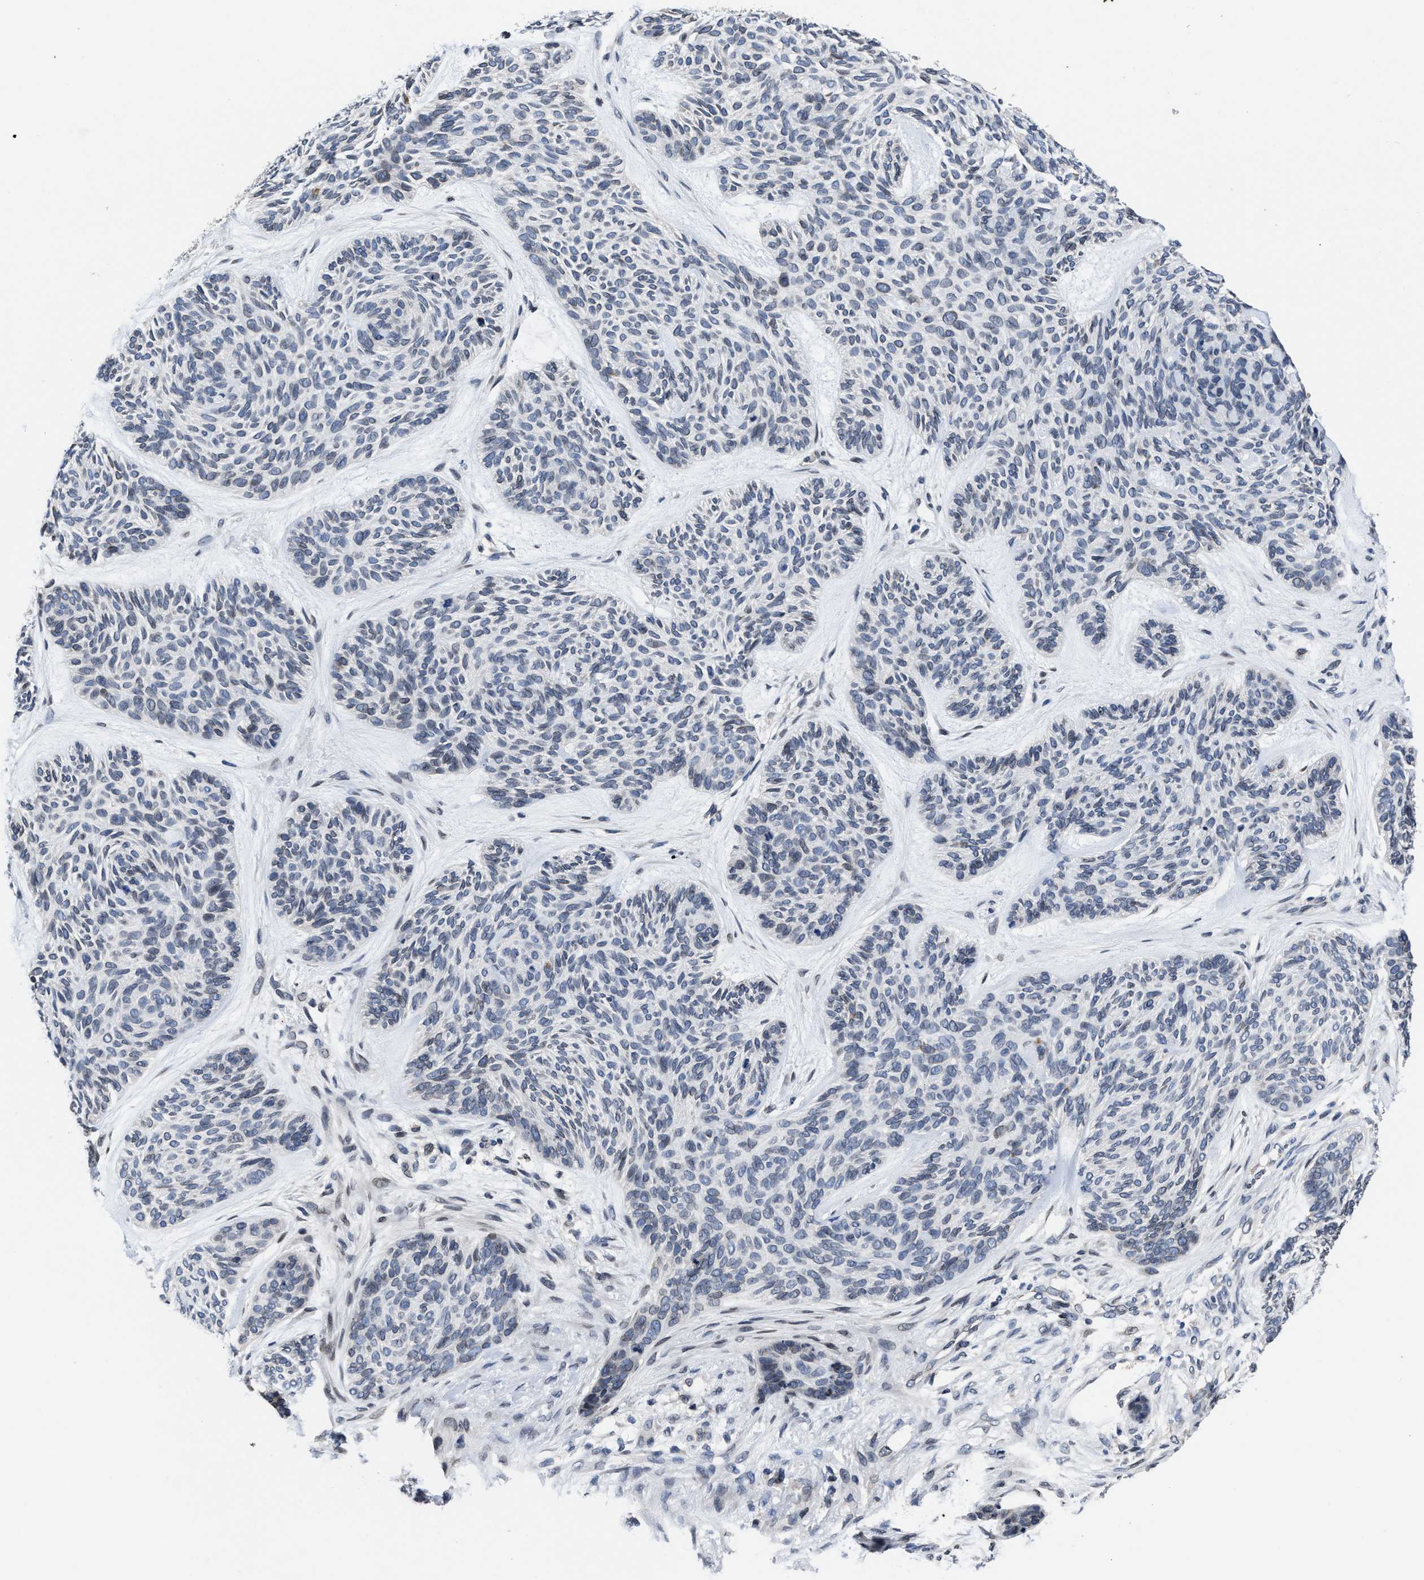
{"staining": {"intensity": "negative", "quantity": "none", "location": "none"}, "tissue": "skin cancer", "cell_type": "Tumor cells", "image_type": "cancer", "snomed": [{"axis": "morphology", "description": "Basal cell carcinoma"}, {"axis": "topography", "description": "Skin"}], "caption": "Immunohistochemistry (IHC) histopathology image of neoplastic tissue: human basal cell carcinoma (skin) stained with DAB (3,3'-diaminobenzidine) shows no significant protein expression in tumor cells.", "gene": "CACNA1D", "patient": {"sex": "male", "age": 55}}